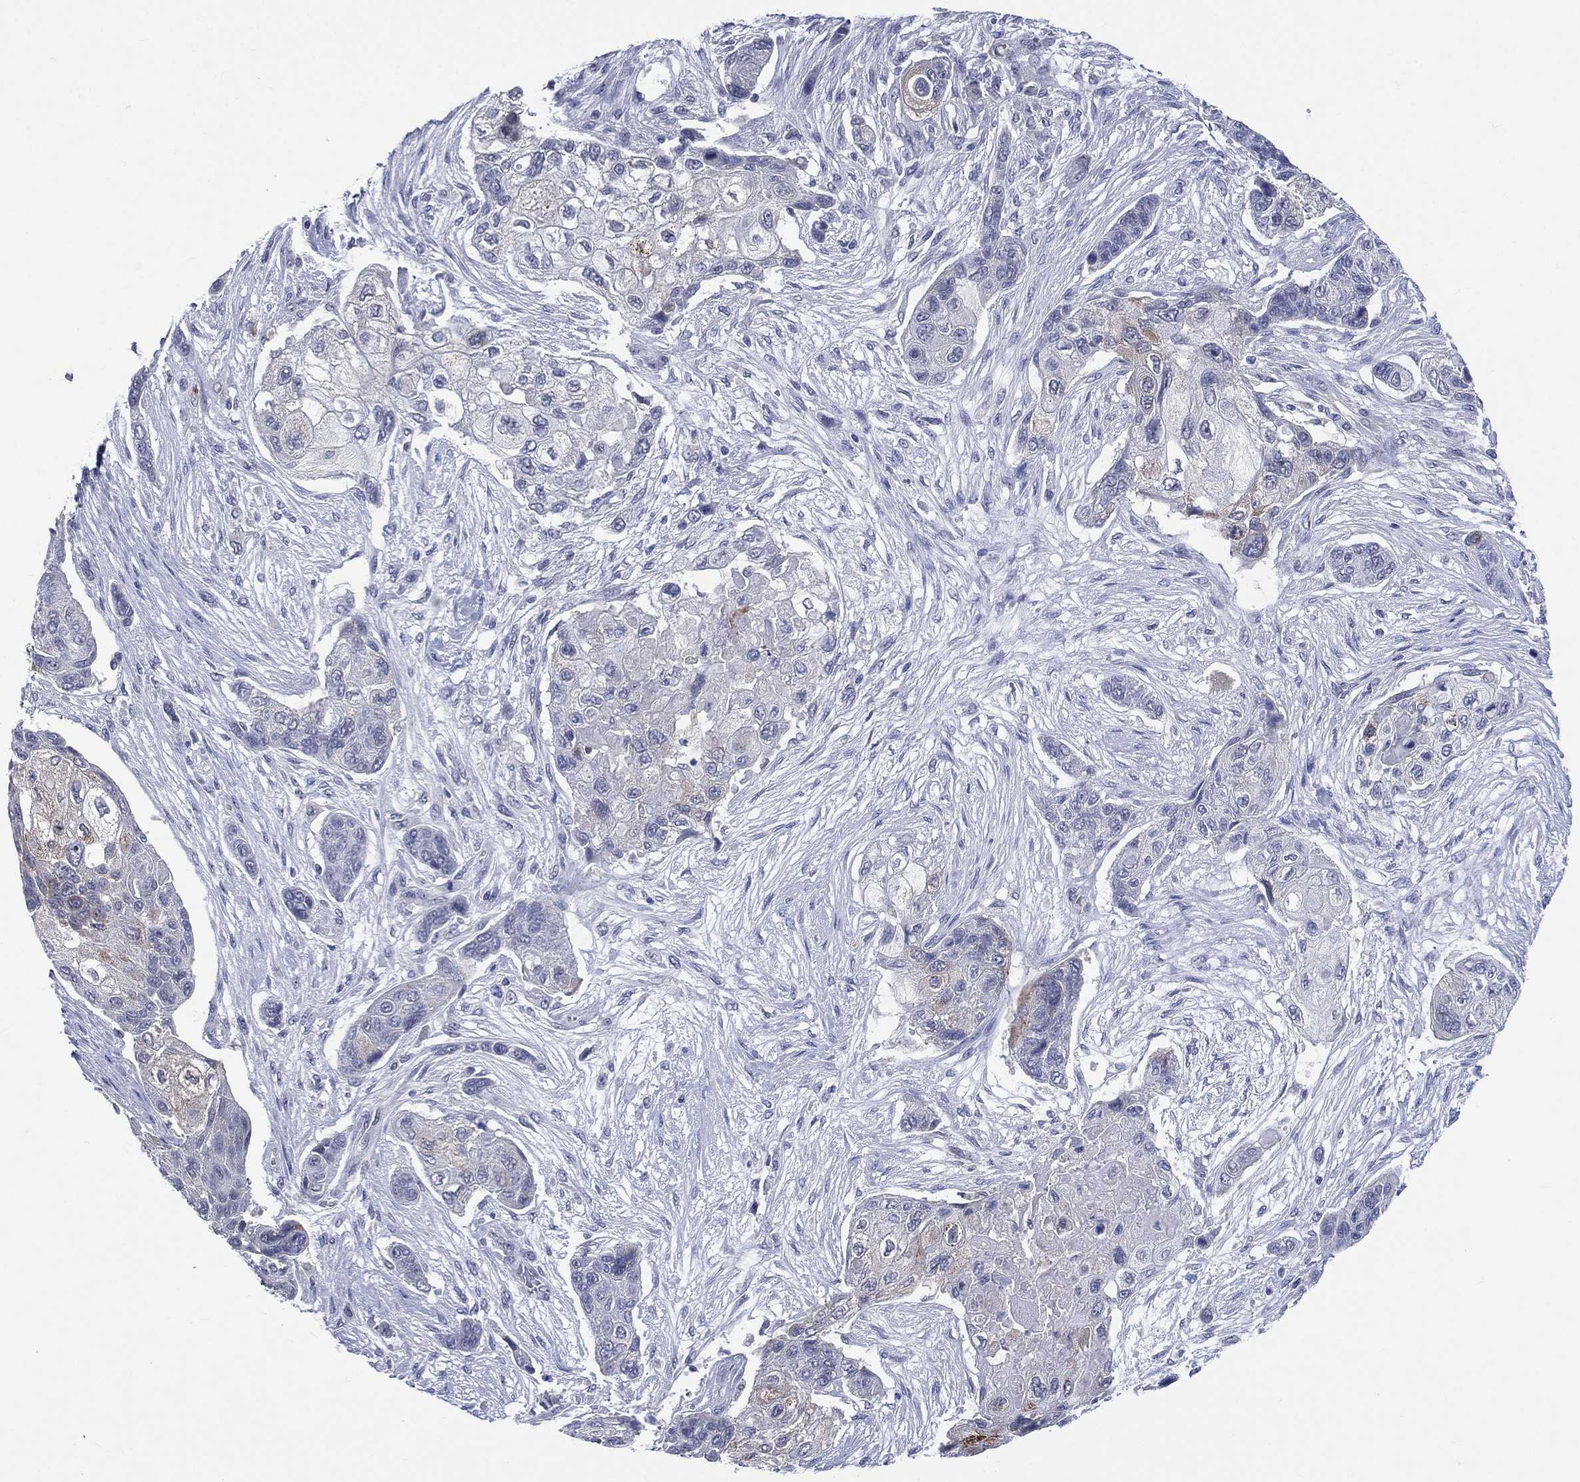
{"staining": {"intensity": "negative", "quantity": "none", "location": "none"}, "tissue": "lung cancer", "cell_type": "Tumor cells", "image_type": "cancer", "snomed": [{"axis": "morphology", "description": "Squamous cell carcinoma, NOS"}, {"axis": "topography", "description": "Lung"}], "caption": "Lung cancer stained for a protein using immunohistochemistry shows no staining tumor cells.", "gene": "AKAP3", "patient": {"sex": "male", "age": 69}}